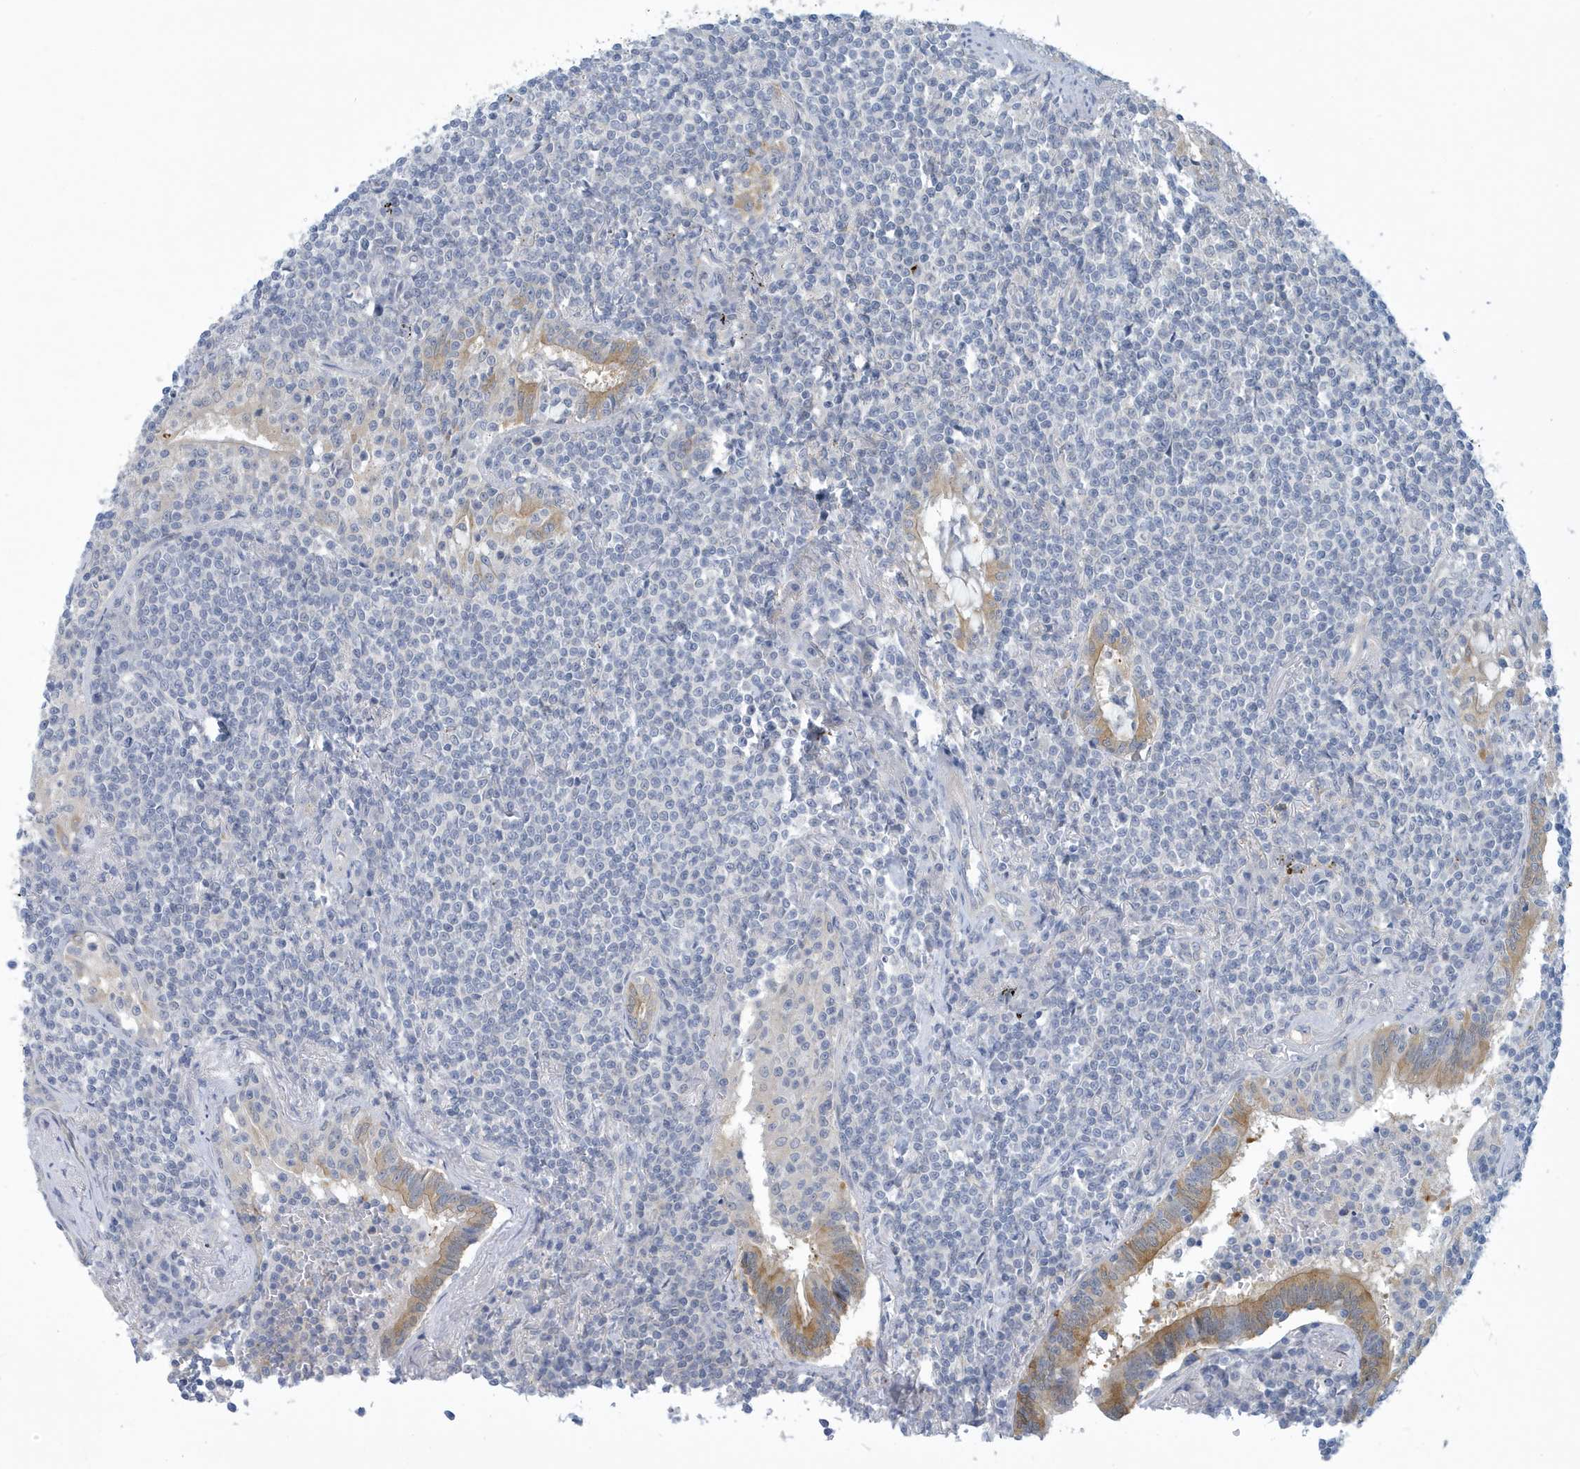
{"staining": {"intensity": "negative", "quantity": "none", "location": "none"}, "tissue": "lymphoma", "cell_type": "Tumor cells", "image_type": "cancer", "snomed": [{"axis": "morphology", "description": "Malignant lymphoma, non-Hodgkin's type, Low grade"}, {"axis": "topography", "description": "Lung"}], "caption": "Lymphoma stained for a protein using immunohistochemistry (IHC) demonstrates no staining tumor cells.", "gene": "VTA1", "patient": {"sex": "female", "age": 71}}